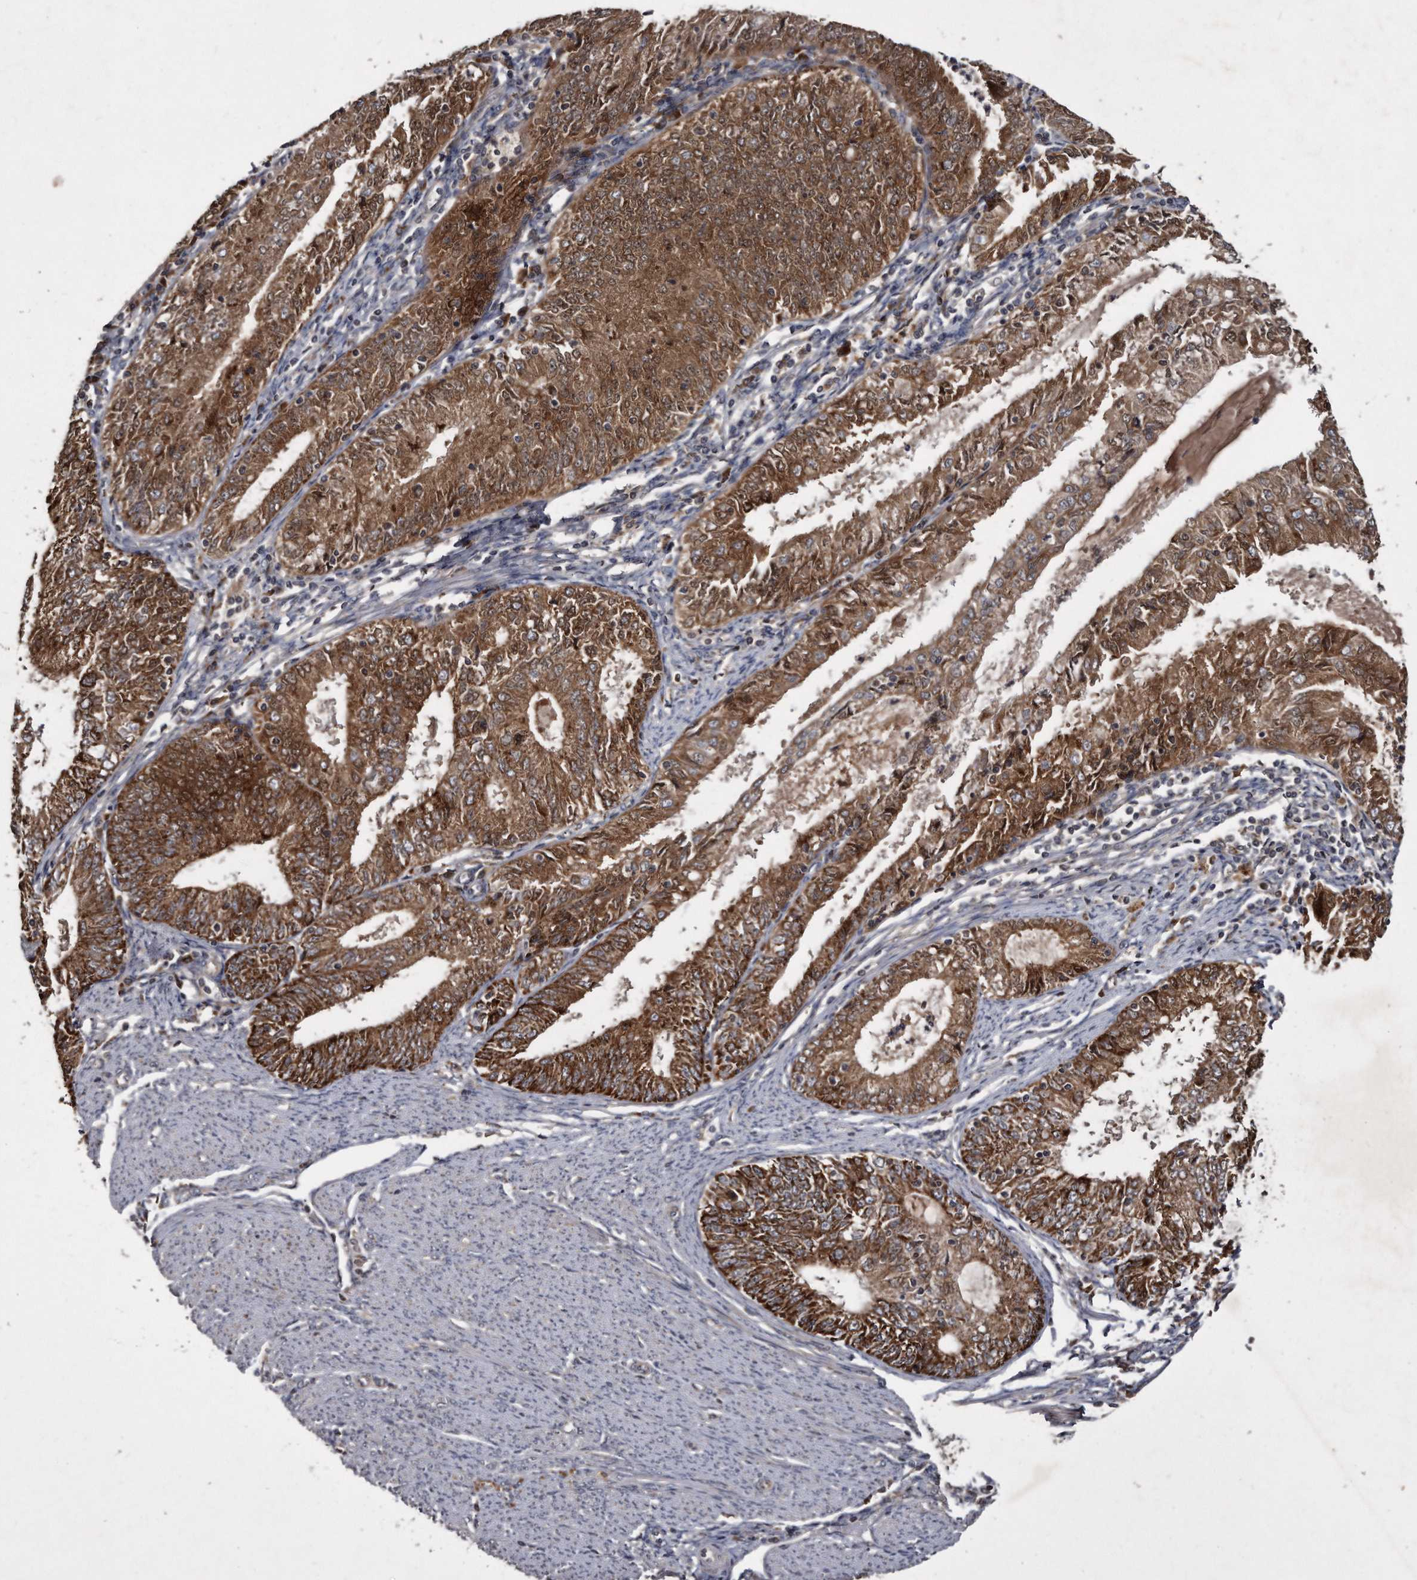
{"staining": {"intensity": "strong", "quantity": ">75%", "location": "cytoplasmic/membranous"}, "tissue": "endometrial cancer", "cell_type": "Tumor cells", "image_type": "cancer", "snomed": [{"axis": "morphology", "description": "Adenocarcinoma, NOS"}, {"axis": "topography", "description": "Endometrium"}], "caption": "This is a micrograph of immunohistochemistry (IHC) staining of endometrial adenocarcinoma, which shows strong positivity in the cytoplasmic/membranous of tumor cells.", "gene": "FAM136A", "patient": {"sex": "female", "age": 57}}